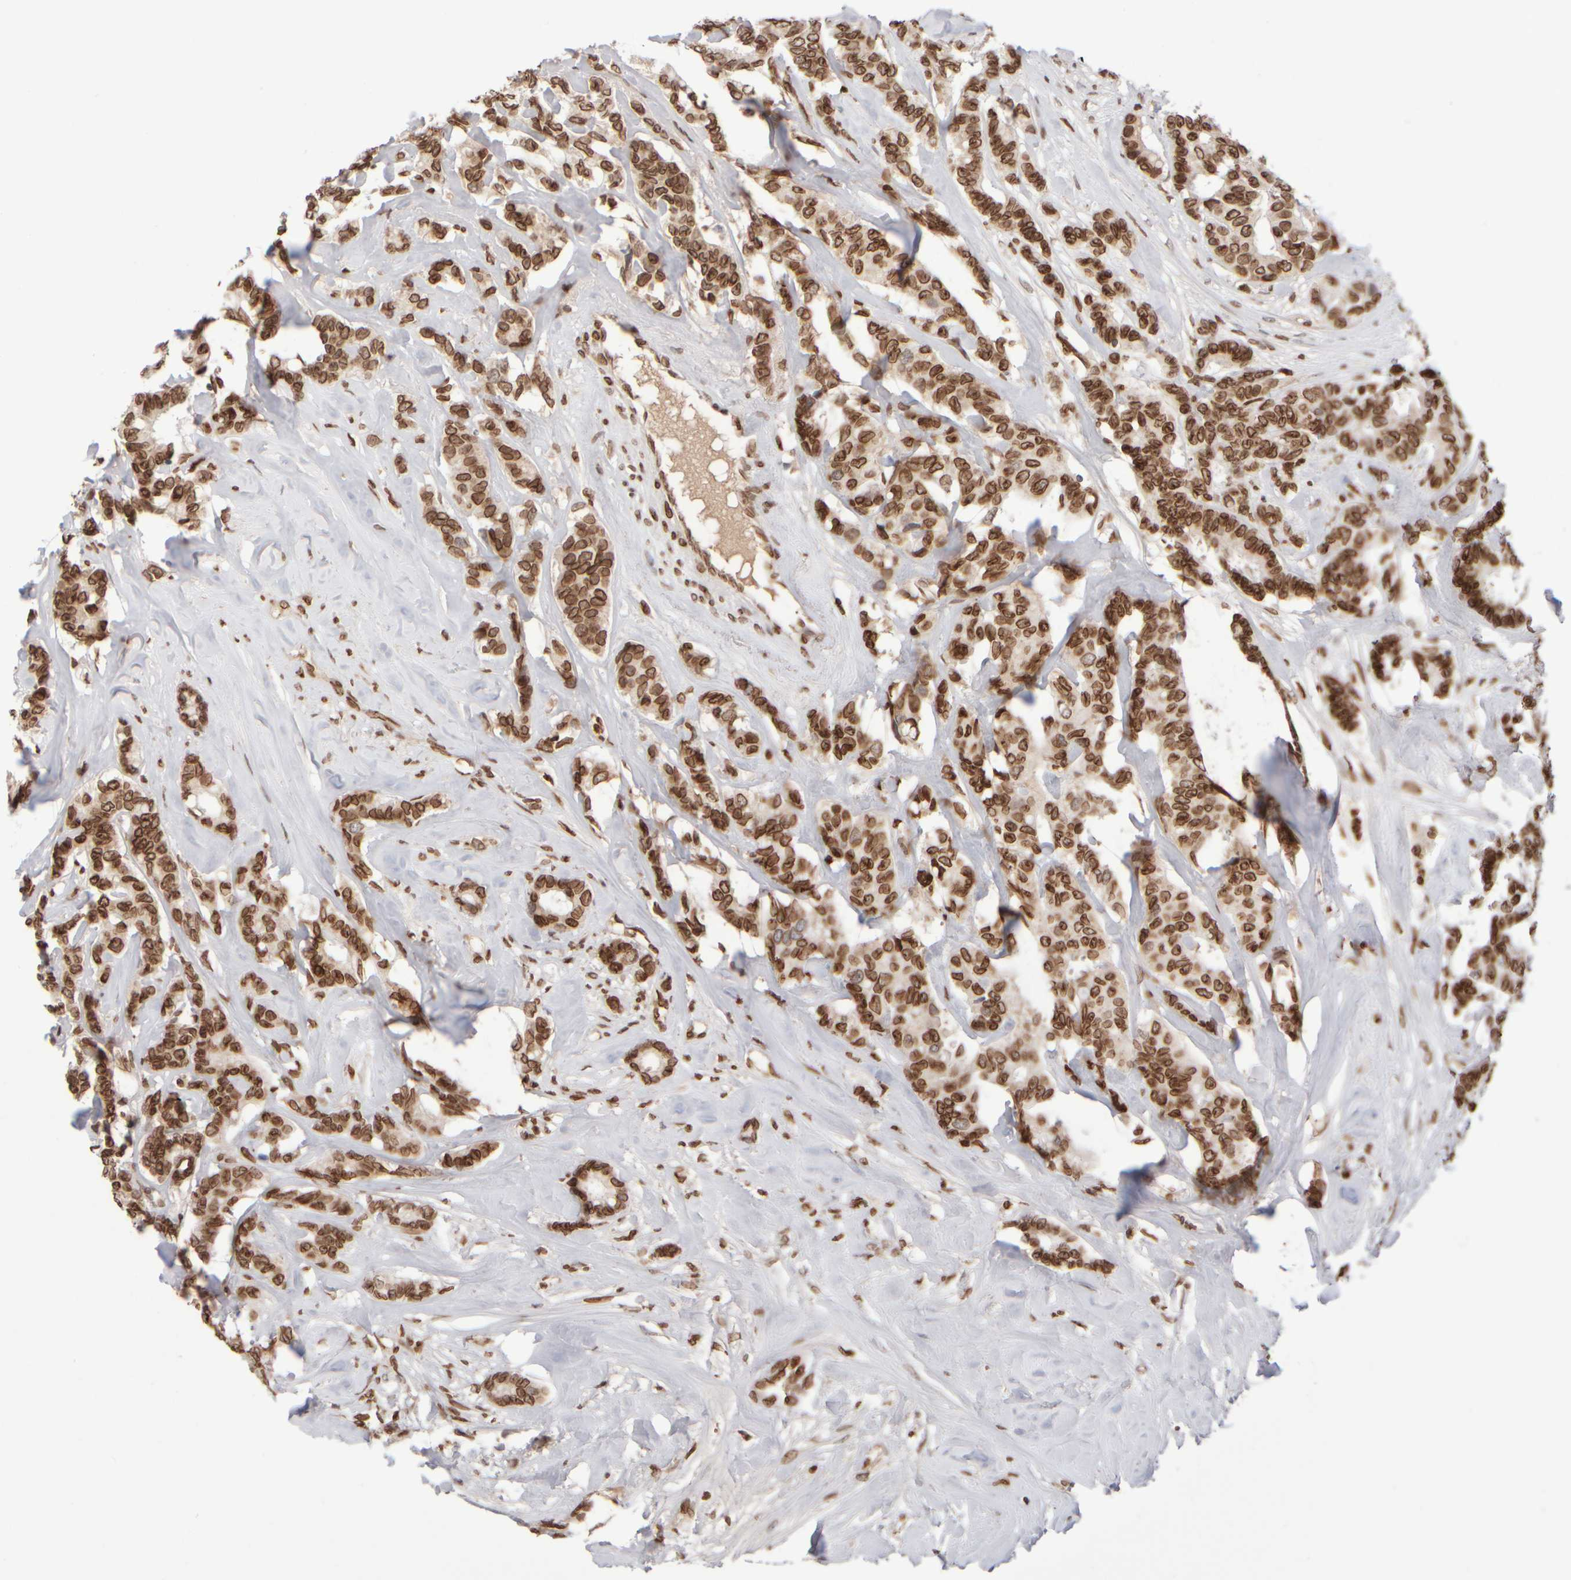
{"staining": {"intensity": "strong", "quantity": ">75%", "location": "cytoplasmic/membranous,nuclear"}, "tissue": "breast cancer", "cell_type": "Tumor cells", "image_type": "cancer", "snomed": [{"axis": "morphology", "description": "Duct carcinoma"}, {"axis": "topography", "description": "Breast"}], "caption": "Human breast invasive ductal carcinoma stained with a brown dye shows strong cytoplasmic/membranous and nuclear positive expression in about >75% of tumor cells.", "gene": "ZC3HC1", "patient": {"sex": "female", "age": 87}}